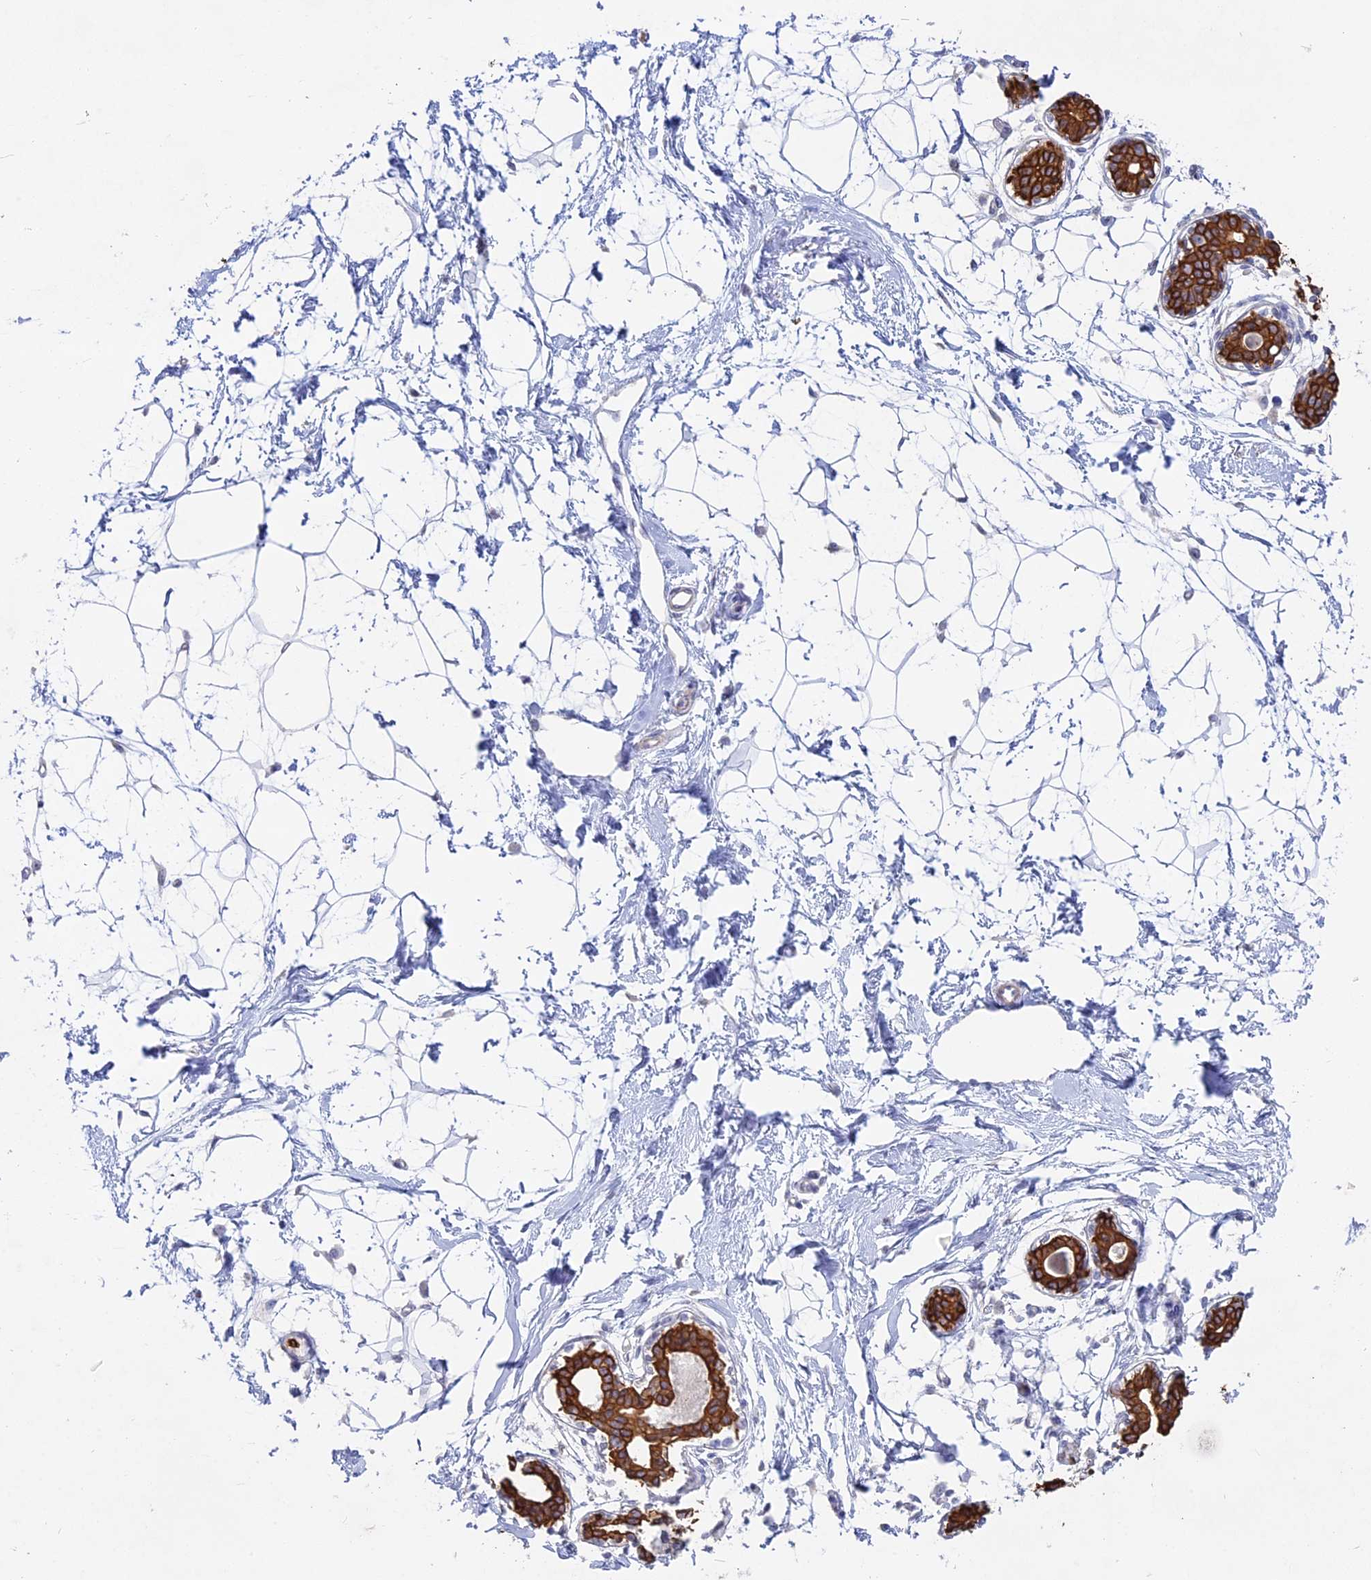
{"staining": {"intensity": "negative", "quantity": "none", "location": "none"}, "tissue": "breast", "cell_type": "Adipocytes", "image_type": "normal", "snomed": [{"axis": "morphology", "description": "Normal tissue, NOS"}, {"axis": "topography", "description": "Breast"}], "caption": "This is an immunohistochemistry image of benign human breast. There is no expression in adipocytes.", "gene": "MYO5B", "patient": {"sex": "female", "age": 45}}